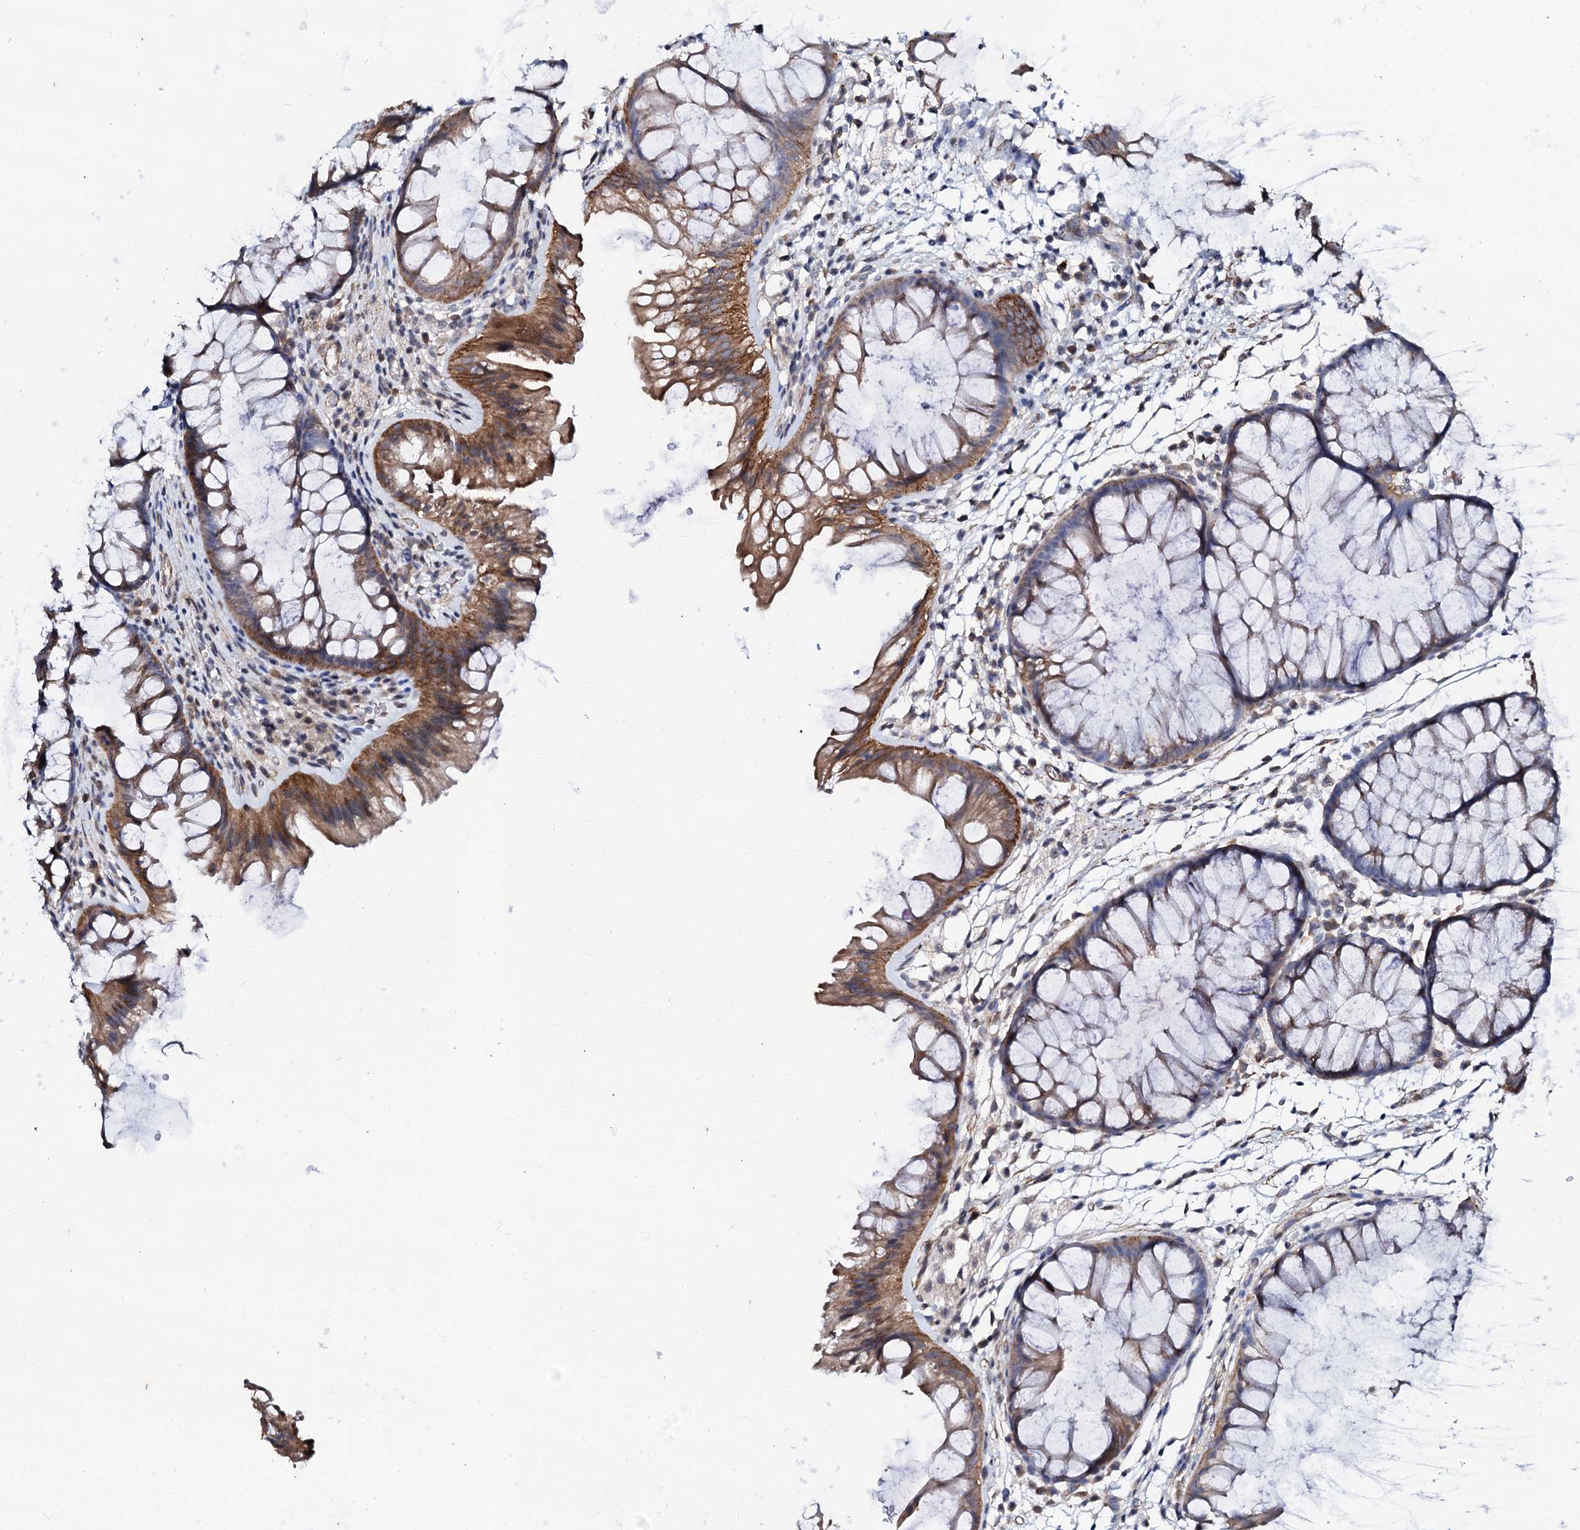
{"staining": {"intensity": "moderate", "quantity": ">75%", "location": "cytoplasmic/membranous"}, "tissue": "colon", "cell_type": "Endothelial cells", "image_type": "normal", "snomed": [{"axis": "morphology", "description": "Normal tissue, NOS"}, {"axis": "topography", "description": "Colon"}], "caption": "A medium amount of moderate cytoplasmic/membranous staining is identified in approximately >75% of endothelial cells in benign colon. Using DAB (3,3'-diaminobenzidine) (brown) and hematoxylin (blue) stains, captured at high magnification using brightfield microscopy.", "gene": "GPR176", "patient": {"sex": "female", "age": 62}}